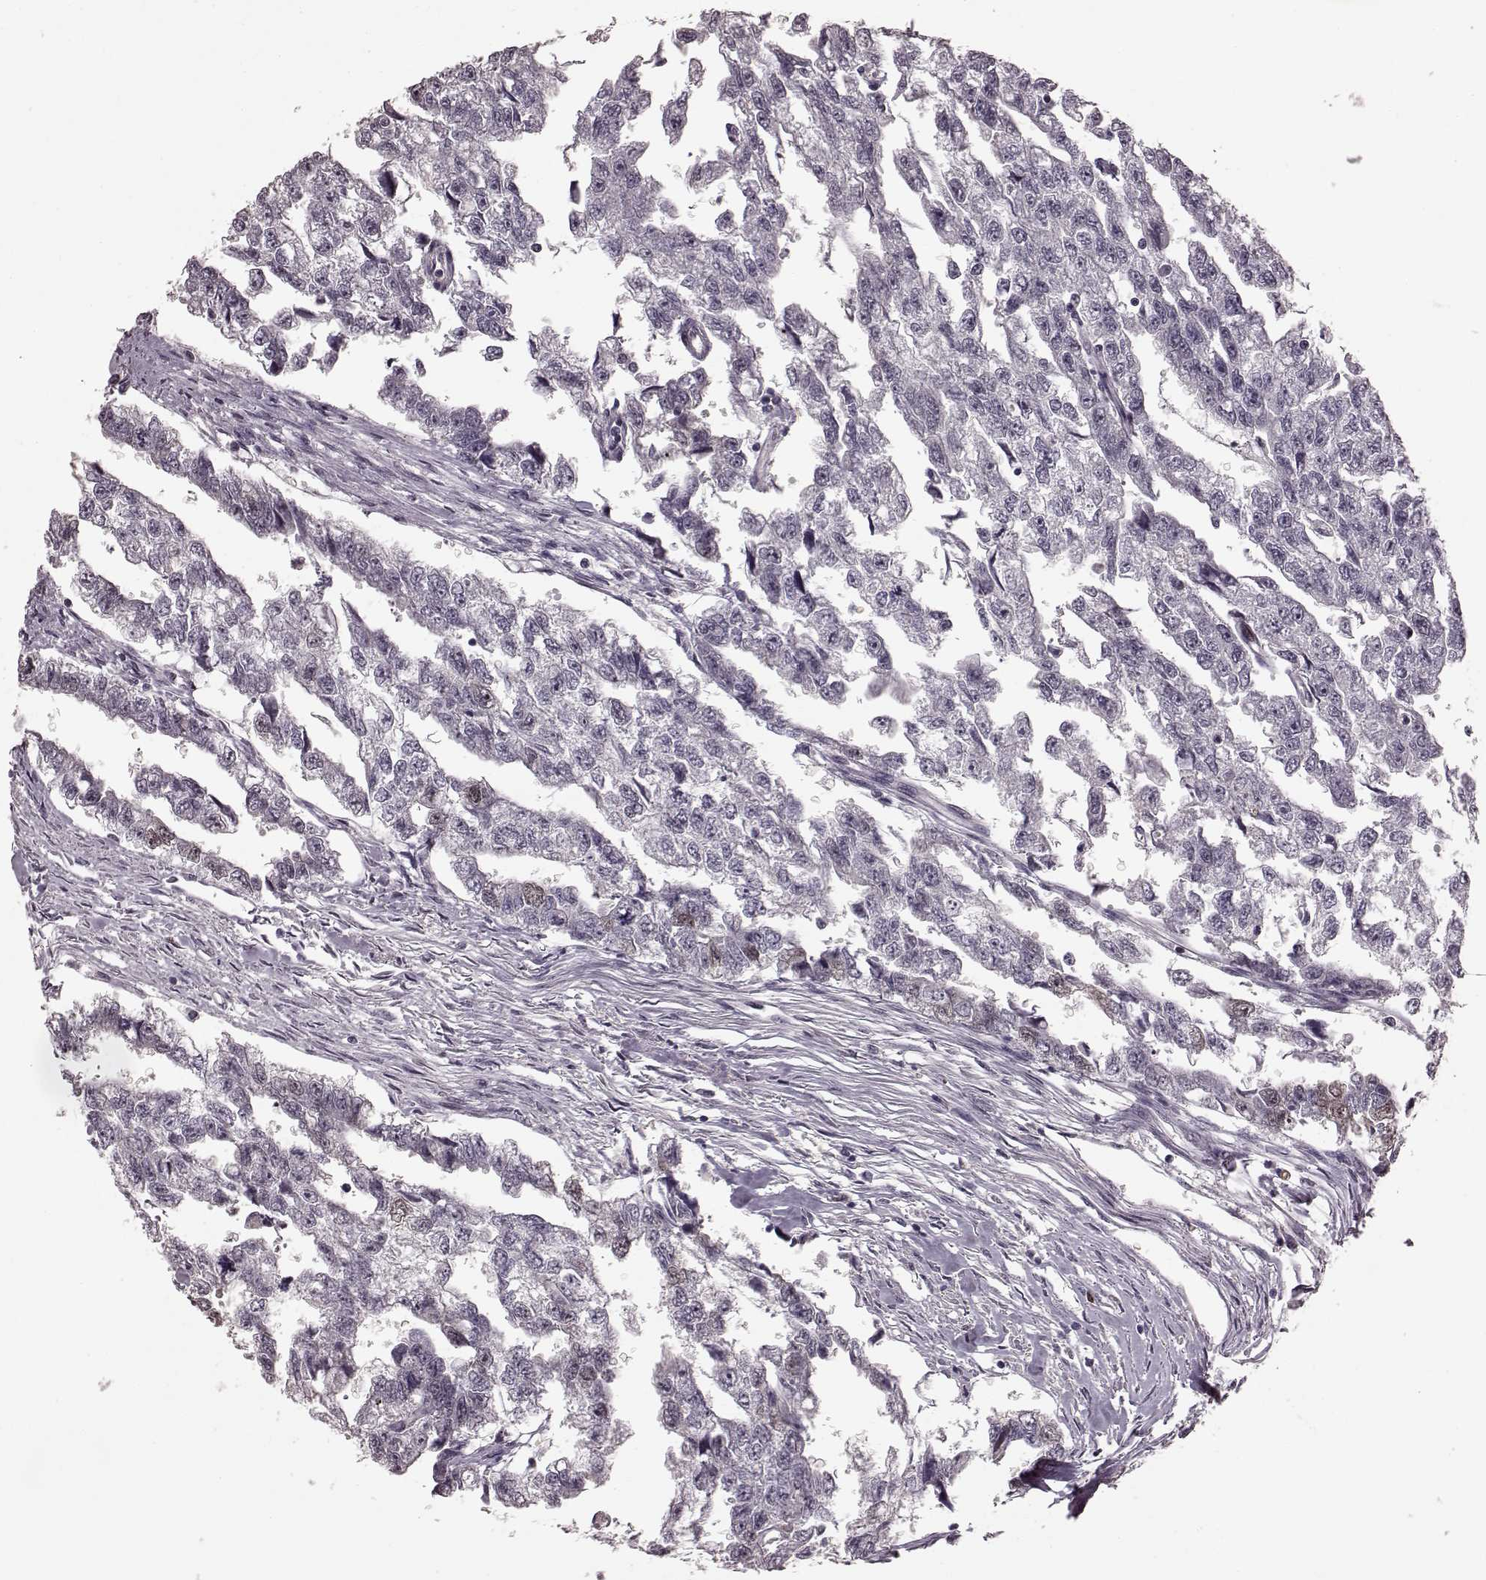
{"staining": {"intensity": "moderate", "quantity": "<25%", "location": "nuclear"}, "tissue": "testis cancer", "cell_type": "Tumor cells", "image_type": "cancer", "snomed": [{"axis": "morphology", "description": "Carcinoma, Embryonal, NOS"}, {"axis": "morphology", "description": "Teratoma, malignant, NOS"}, {"axis": "topography", "description": "Testis"}], "caption": "Protein expression analysis of human testis cancer reveals moderate nuclear positivity in about <25% of tumor cells.", "gene": "CCNA2", "patient": {"sex": "male", "age": 44}}